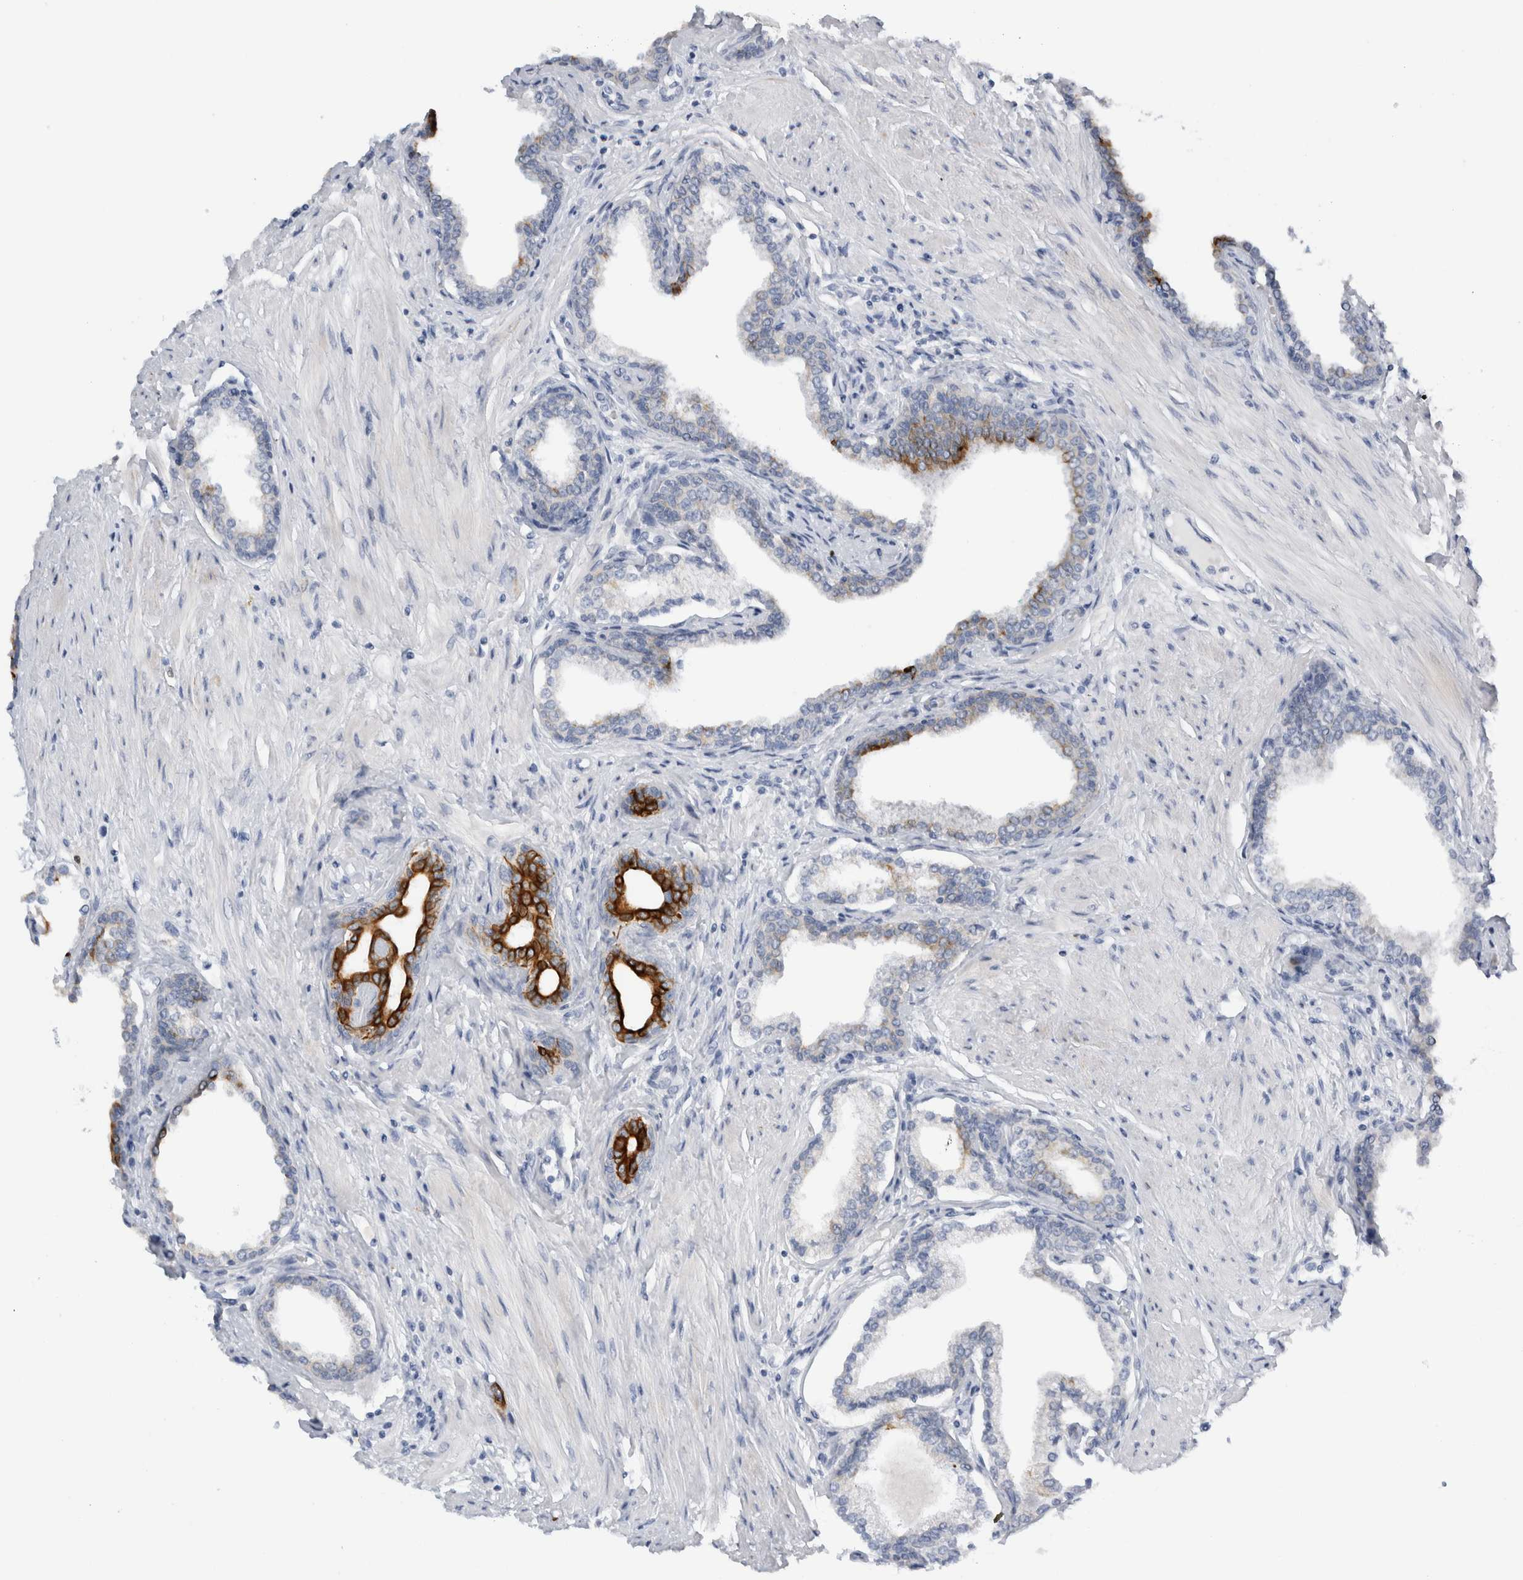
{"staining": {"intensity": "strong", "quantity": ">75%", "location": "cytoplasmic/membranous"}, "tissue": "prostate cancer", "cell_type": "Tumor cells", "image_type": "cancer", "snomed": [{"axis": "morphology", "description": "Adenocarcinoma, High grade"}, {"axis": "topography", "description": "Prostate"}], "caption": "A brown stain shows strong cytoplasmic/membranous staining of a protein in human high-grade adenocarcinoma (prostate) tumor cells. The protein of interest is shown in brown color, while the nuclei are stained blue.", "gene": "SLC20A2", "patient": {"sex": "male", "age": 52}}